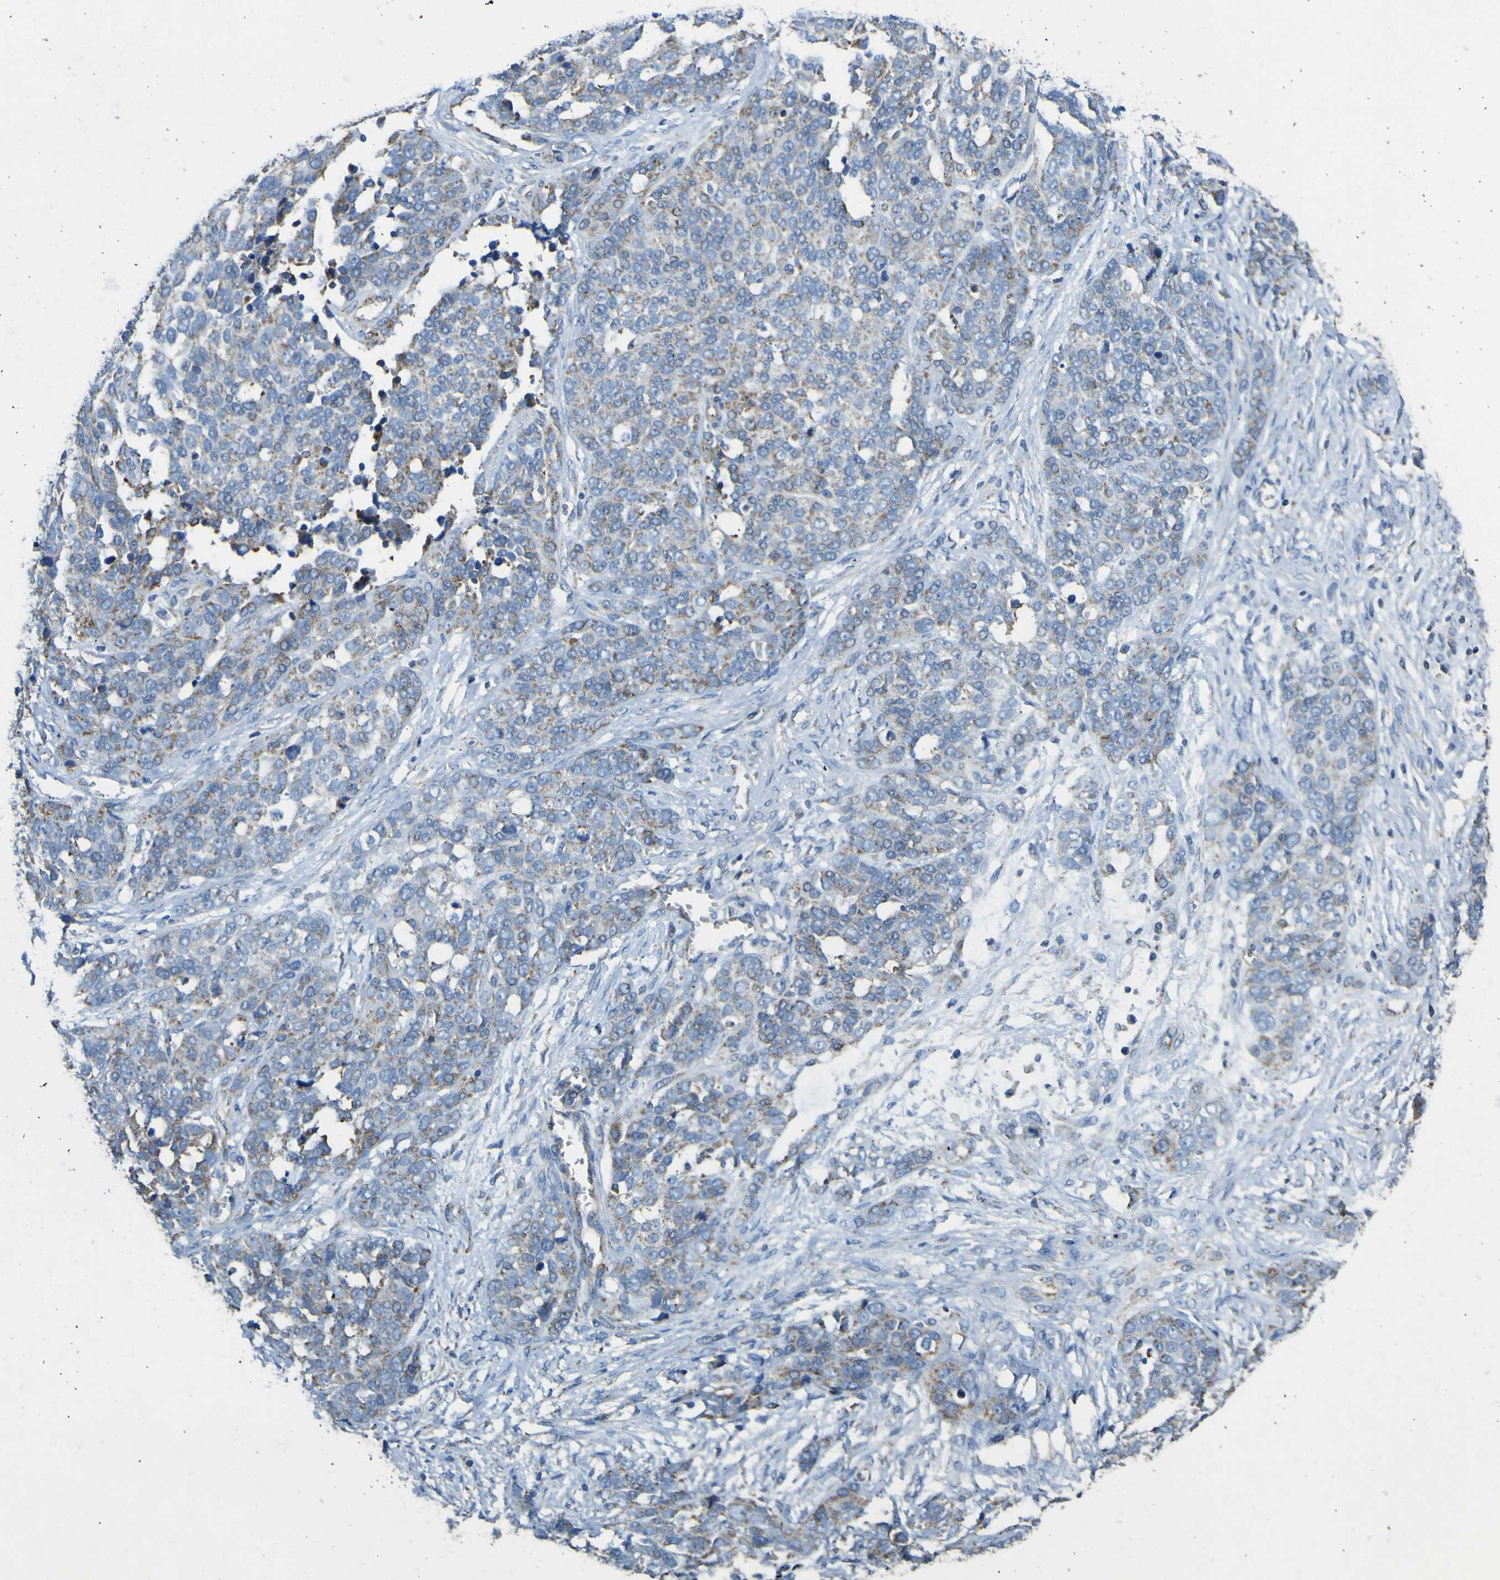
{"staining": {"intensity": "weak", "quantity": "25%-75%", "location": "cytoplasmic/membranous"}, "tissue": "ovarian cancer", "cell_type": "Tumor cells", "image_type": "cancer", "snomed": [{"axis": "morphology", "description": "Cystadenocarcinoma, serous, NOS"}, {"axis": "topography", "description": "Ovary"}], "caption": "The immunohistochemical stain shows weak cytoplasmic/membranous positivity in tumor cells of ovarian cancer tissue. (DAB IHC with brightfield microscopy, high magnification).", "gene": "ALDH18A1", "patient": {"sex": "female", "age": 44}}